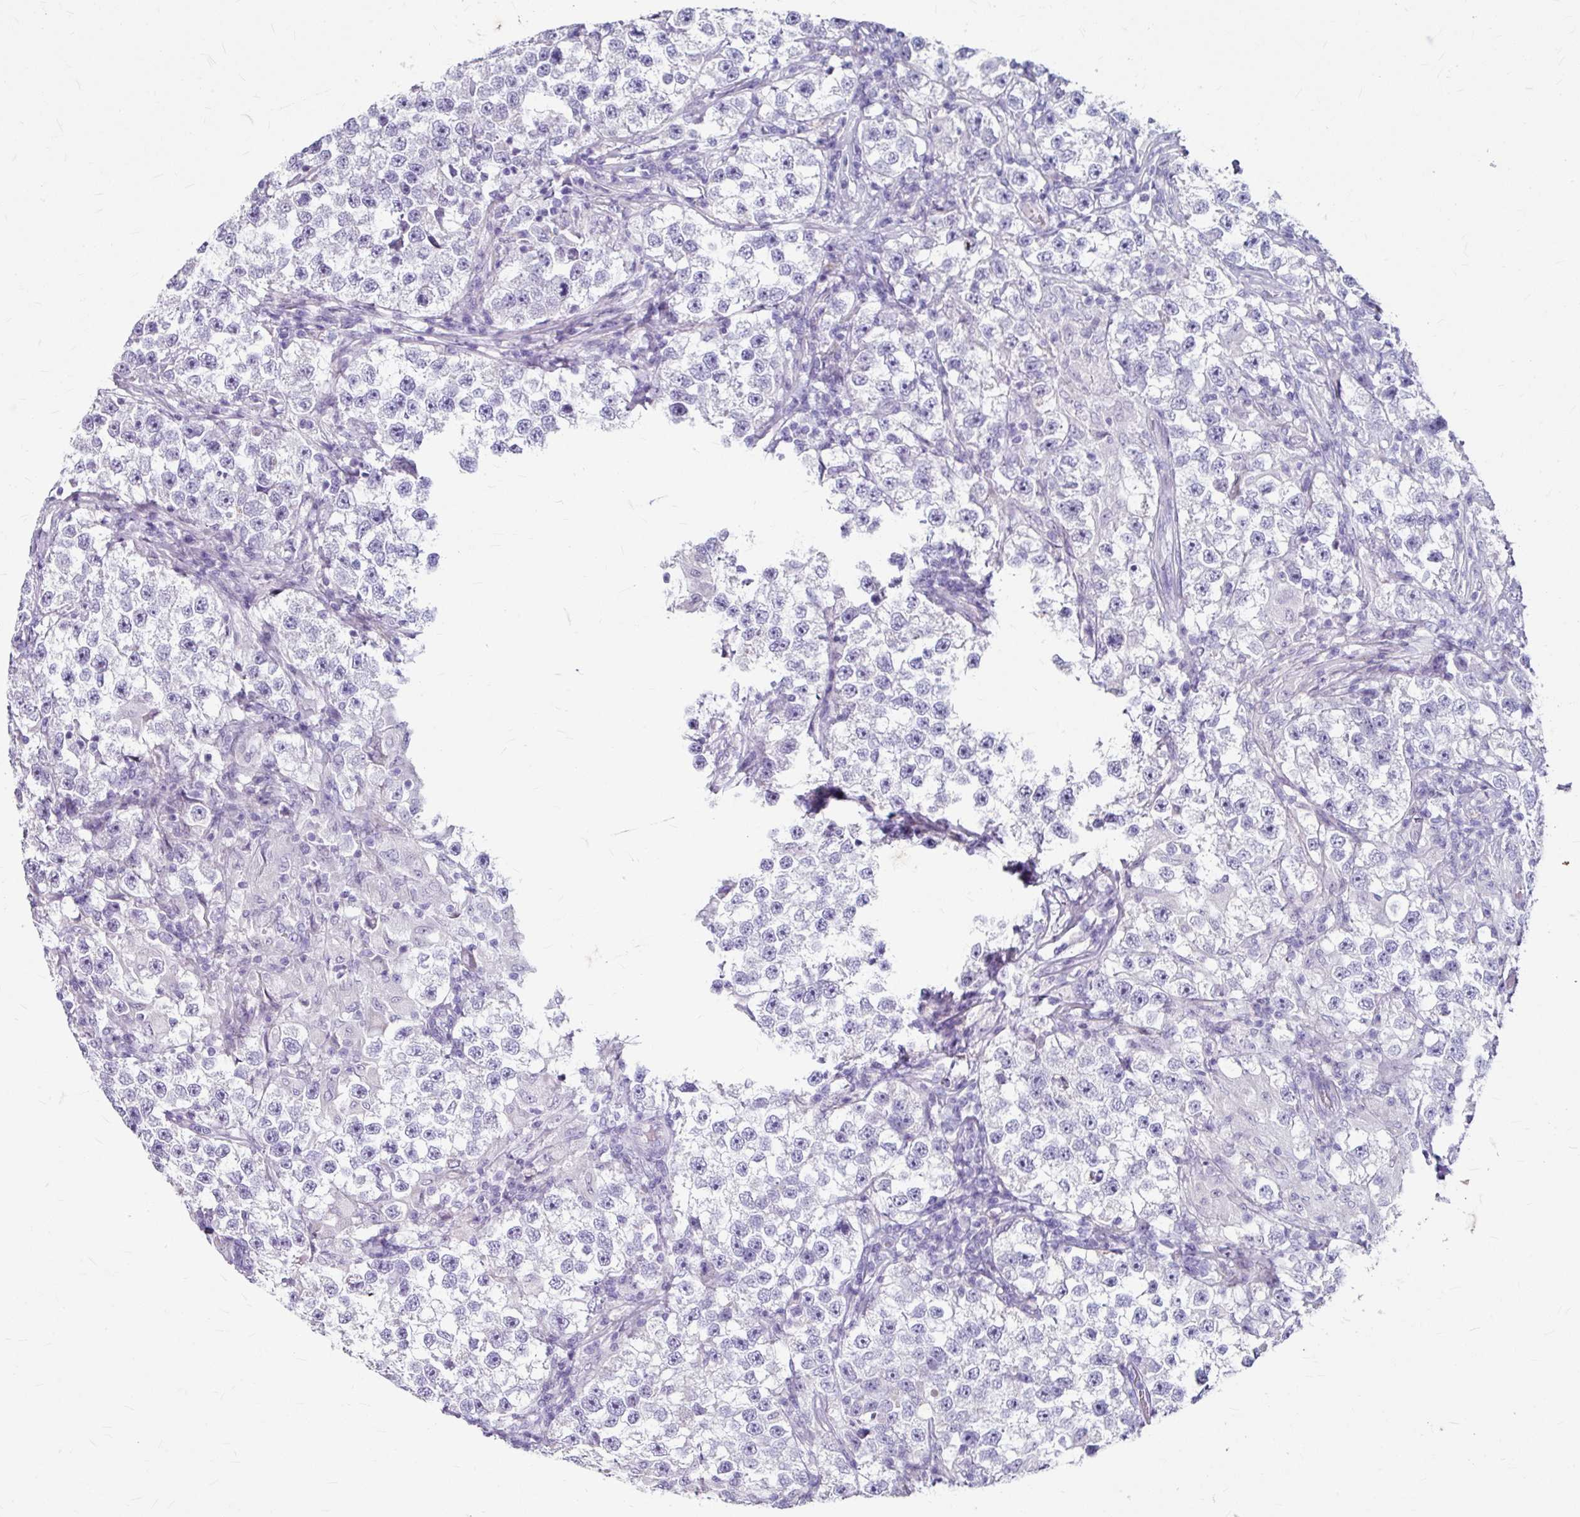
{"staining": {"intensity": "negative", "quantity": "none", "location": "none"}, "tissue": "testis cancer", "cell_type": "Tumor cells", "image_type": "cancer", "snomed": [{"axis": "morphology", "description": "Seminoma, NOS"}, {"axis": "topography", "description": "Testis"}], "caption": "A micrograph of human testis cancer is negative for staining in tumor cells. (DAB (3,3'-diaminobenzidine) IHC with hematoxylin counter stain).", "gene": "ANKRD1", "patient": {"sex": "male", "age": 46}}